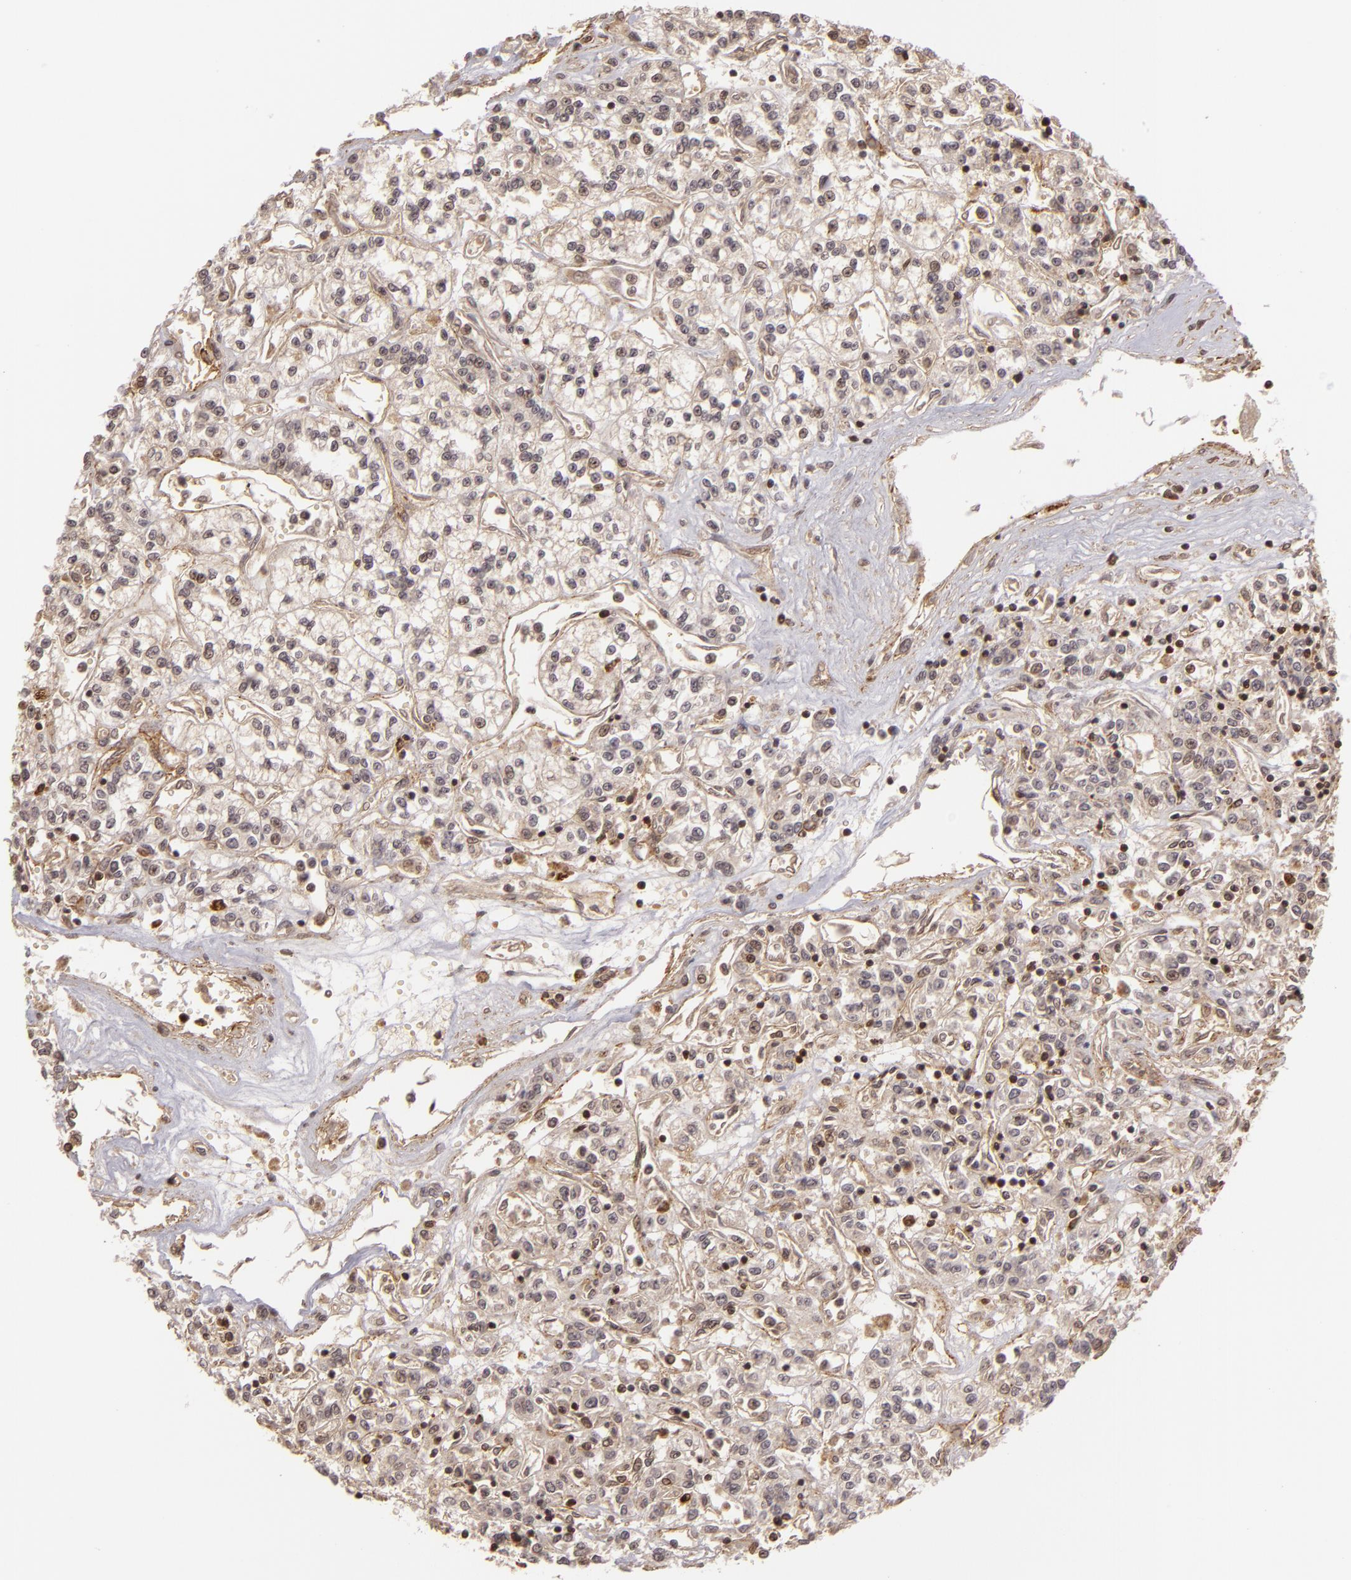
{"staining": {"intensity": "weak", "quantity": "25%-75%", "location": "cytoplasmic/membranous"}, "tissue": "renal cancer", "cell_type": "Tumor cells", "image_type": "cancer", "snomed": [{"axis": "morphology", "description": "Adenocarcinoma, NOS"}, {"axis": "topography", "description": "Kidney"}], "caption": "Adenocarcinoma (renal) tissue displays weak cytoplasmic/membranous expression in about 25%-75% of tumor cells", "gene": "ZBTB33", "patient": {"sex": "female", "age": 76}}